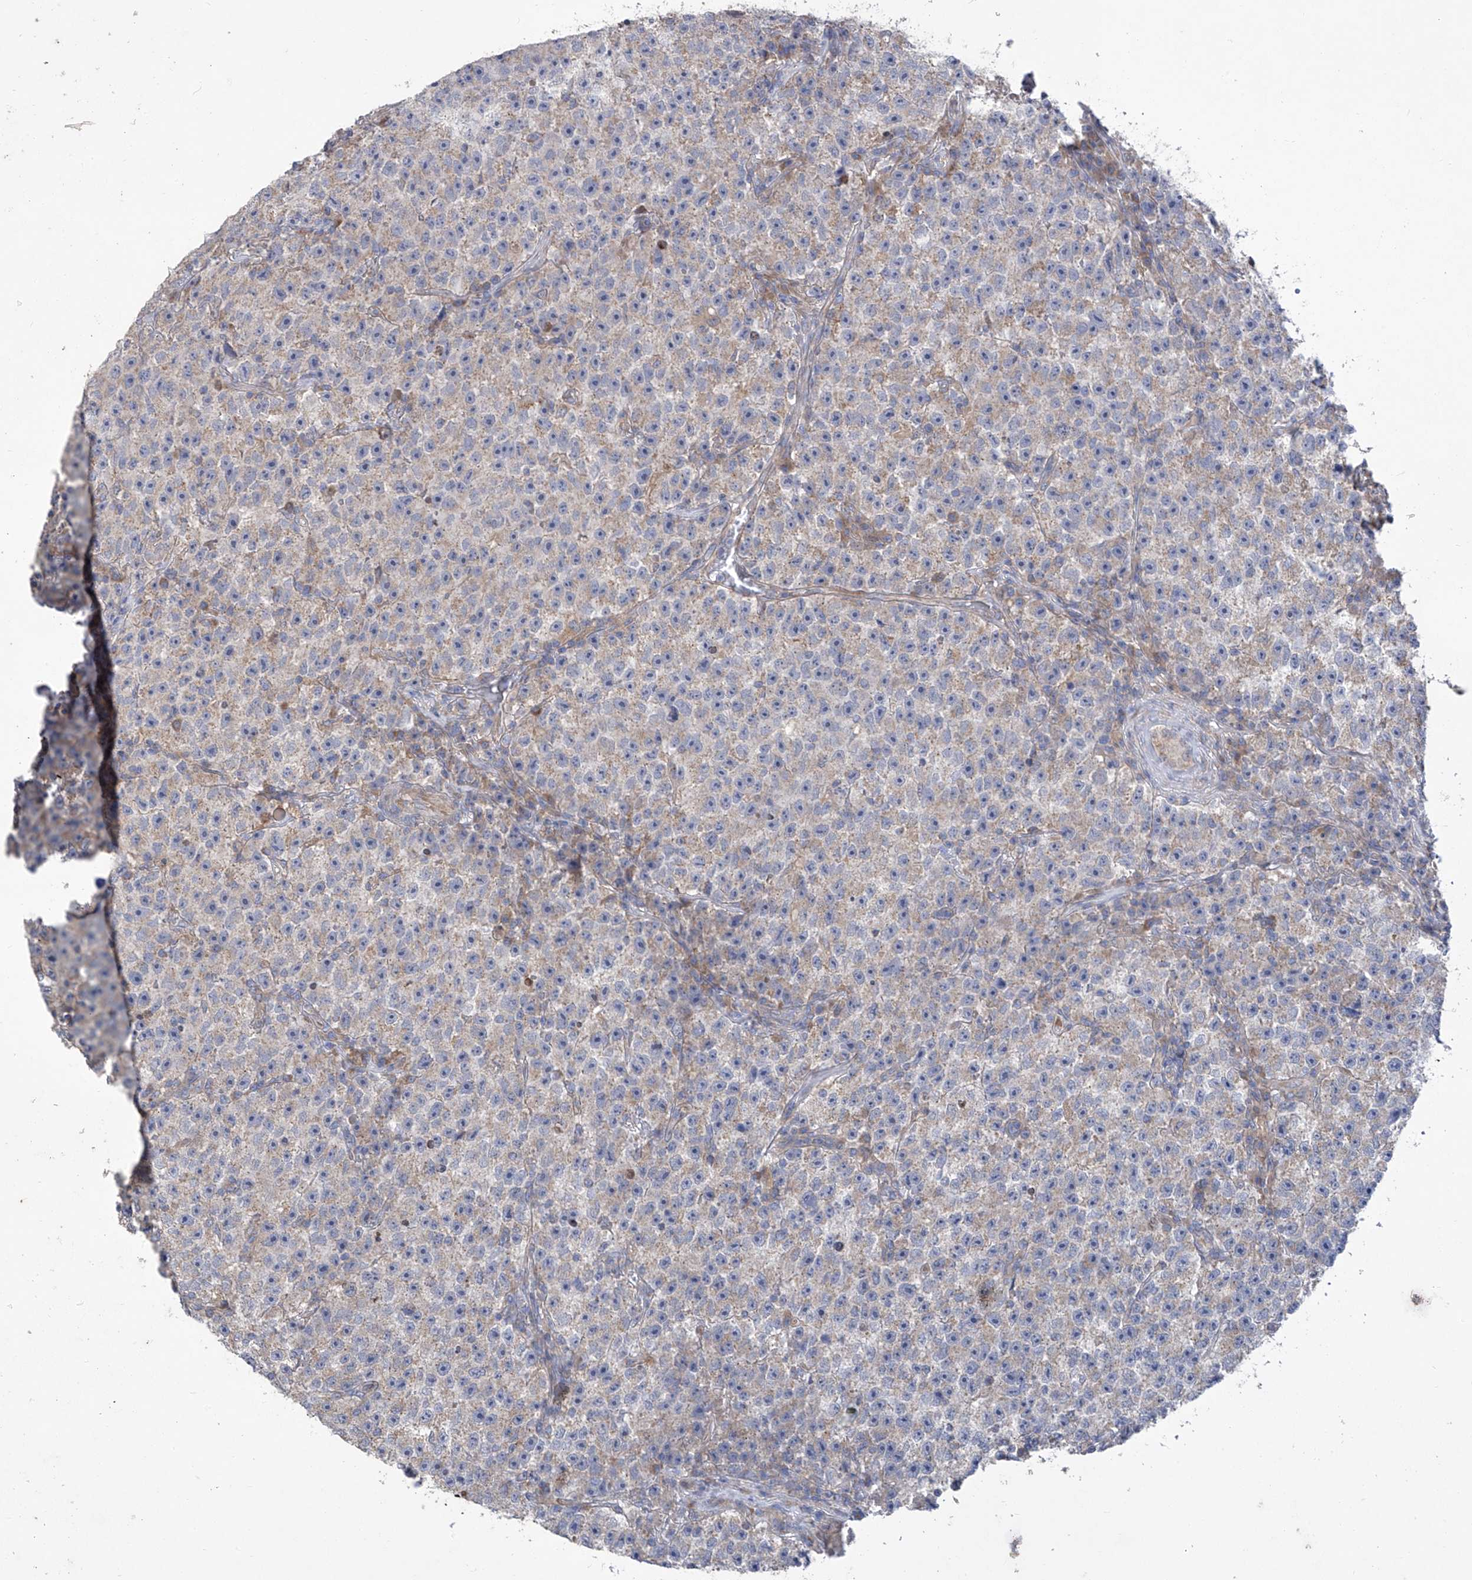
{"staining": {"intensity": "weak", "quantity": "25%-75%", "location": "cytoplasmic/membranous"}, "tissue": "testis cancer", "cell_type": "Tumor cells", "image_type": "cancer", "snomed": [{"axis": "morphology", "description": "Seminoma, NOS"}, {"axis": "topography", "description": "Testis"}], "caption": "High-power microscopy captured an immunohistochemistry histopathology image of testis seminoma, revealing weak cytoplasmic/membranous expression in approximately 25%-75% of tumor cells. (IHC, brightfield microscopy, high magnification).", "gene": "COQ3", "patient": {"sex": "male", "age": 22}}